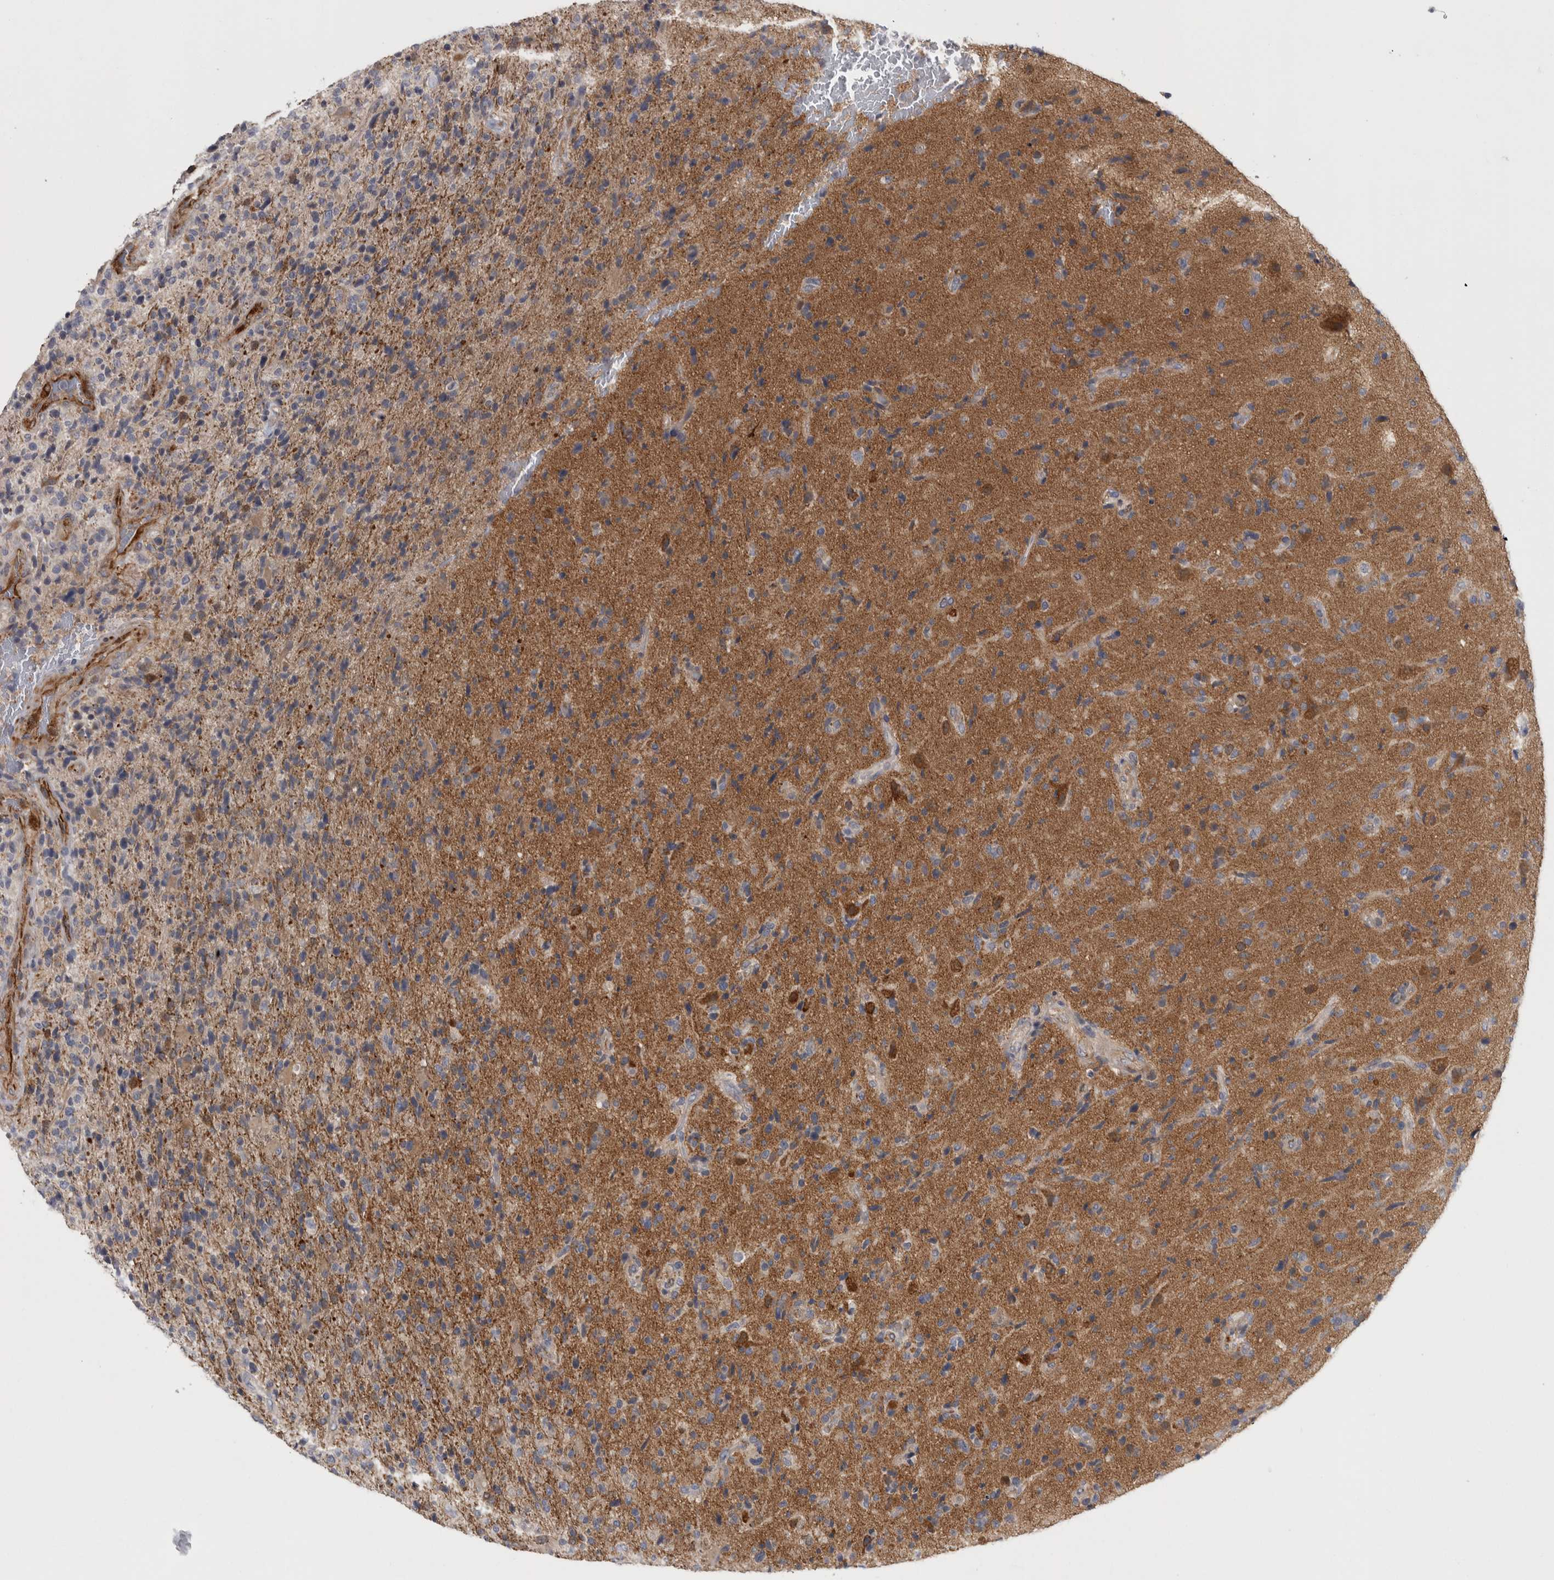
{"staining": {"intensity": "weak", "quantity": "<25%", "location": "cytoplasmic/membranous"}, "tissue": "glioma", "cell_type": "Tumor cells", "image_type": "cancer", "snomed": [{"axis": "morphology", "description": "Glioma, malignant, High grade"}, {"axis": "topography", "description": "Brain"}], "caption": "Immunohistochemical staining of human malignant glioma (high-grade) displays no significant positivity in tumor cells.", "gene": "ACOT7", "patient": {"sex": "male", "age": 72}}